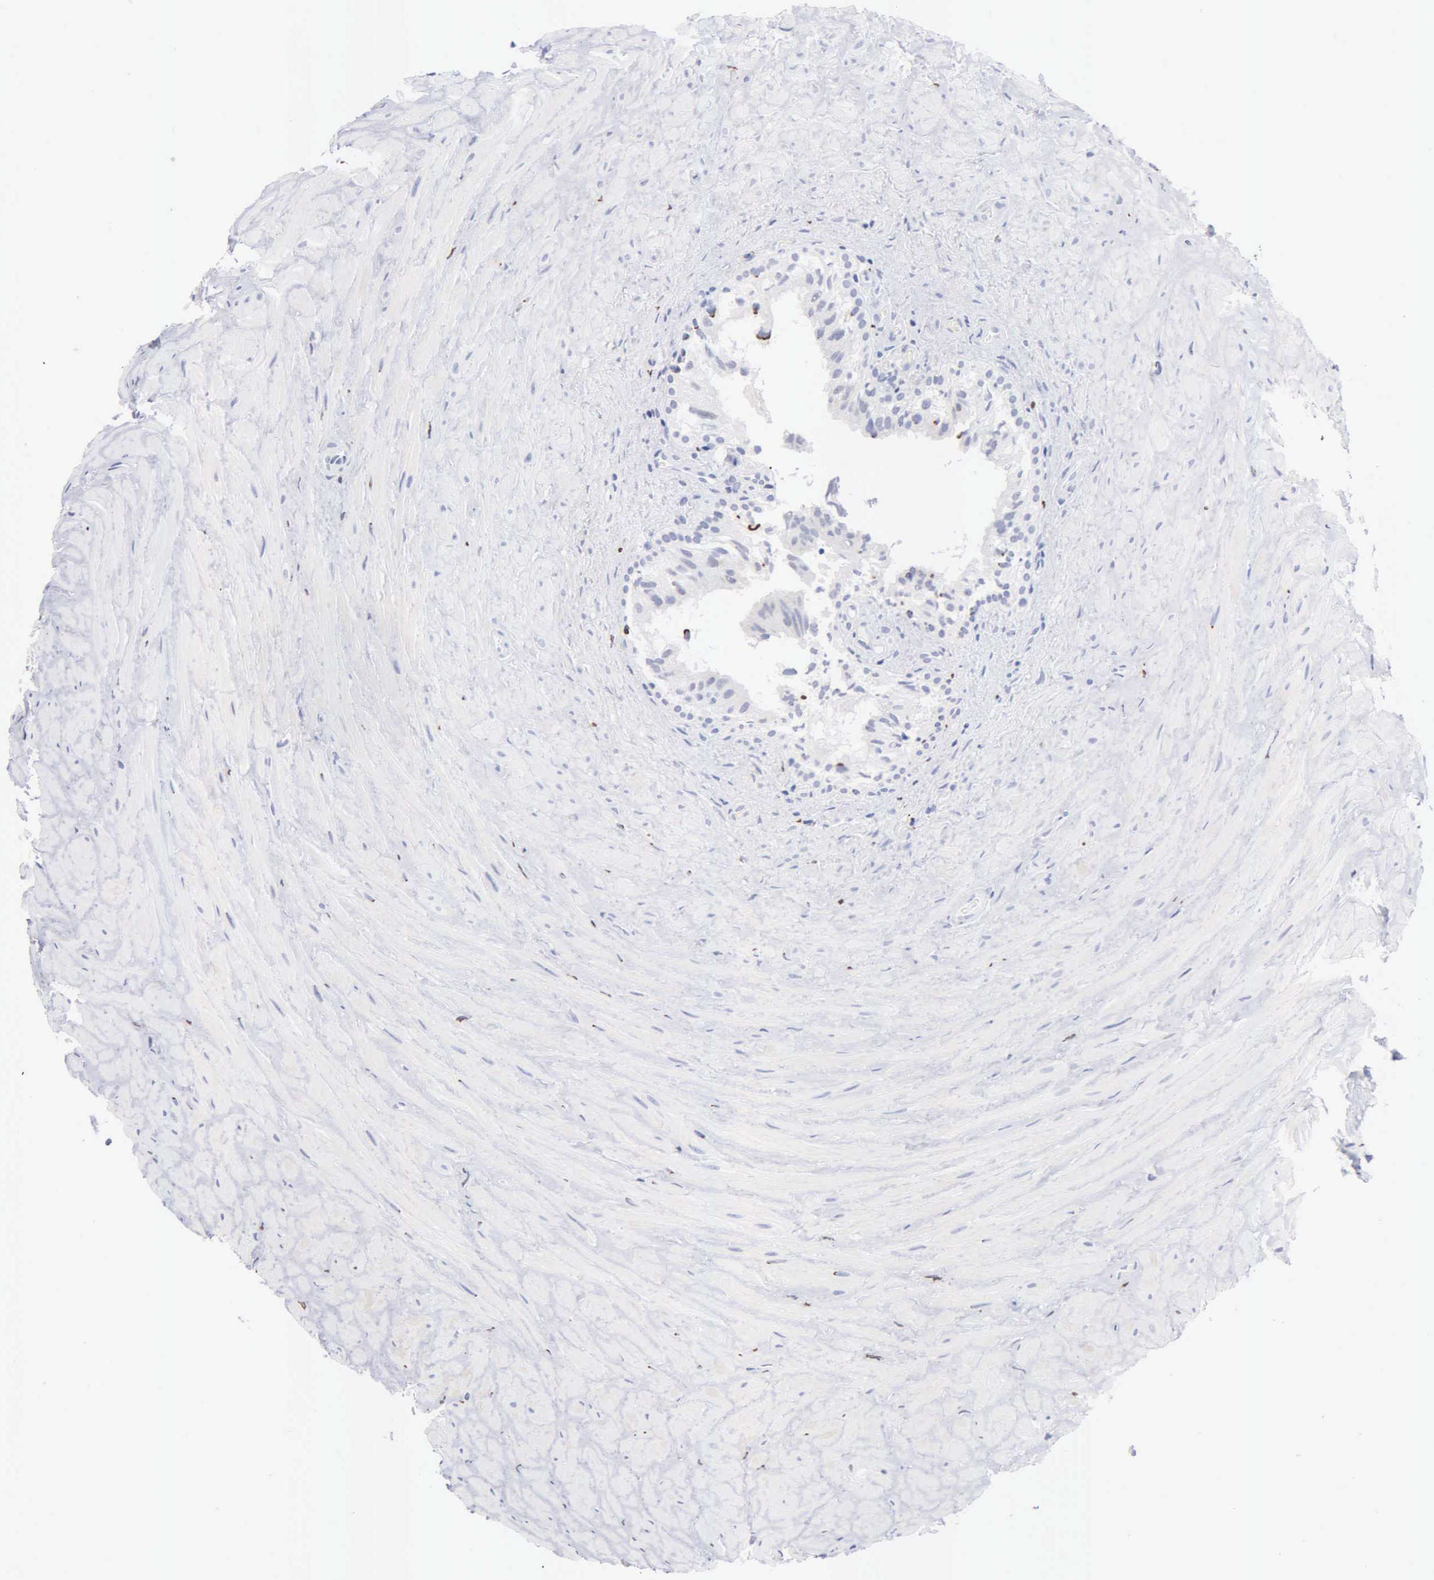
{"staining": {"intensity": "negative", "quantity": "none", "location": "none"}, "tissue": "epididymis", "cell_type": "Glandular cells", "image_type": "normal", "snomed": [{"axis": "morphology", "description": "Normal tissue, NOS"}, {"axis": "topography", "description": "Epididymis"}], "caption": "Histopathology image shows no protein positivity in glandular cells of normal epididymis.", "gene": "ASPHD2", "patient": {"sex": "male", "age": 35}}